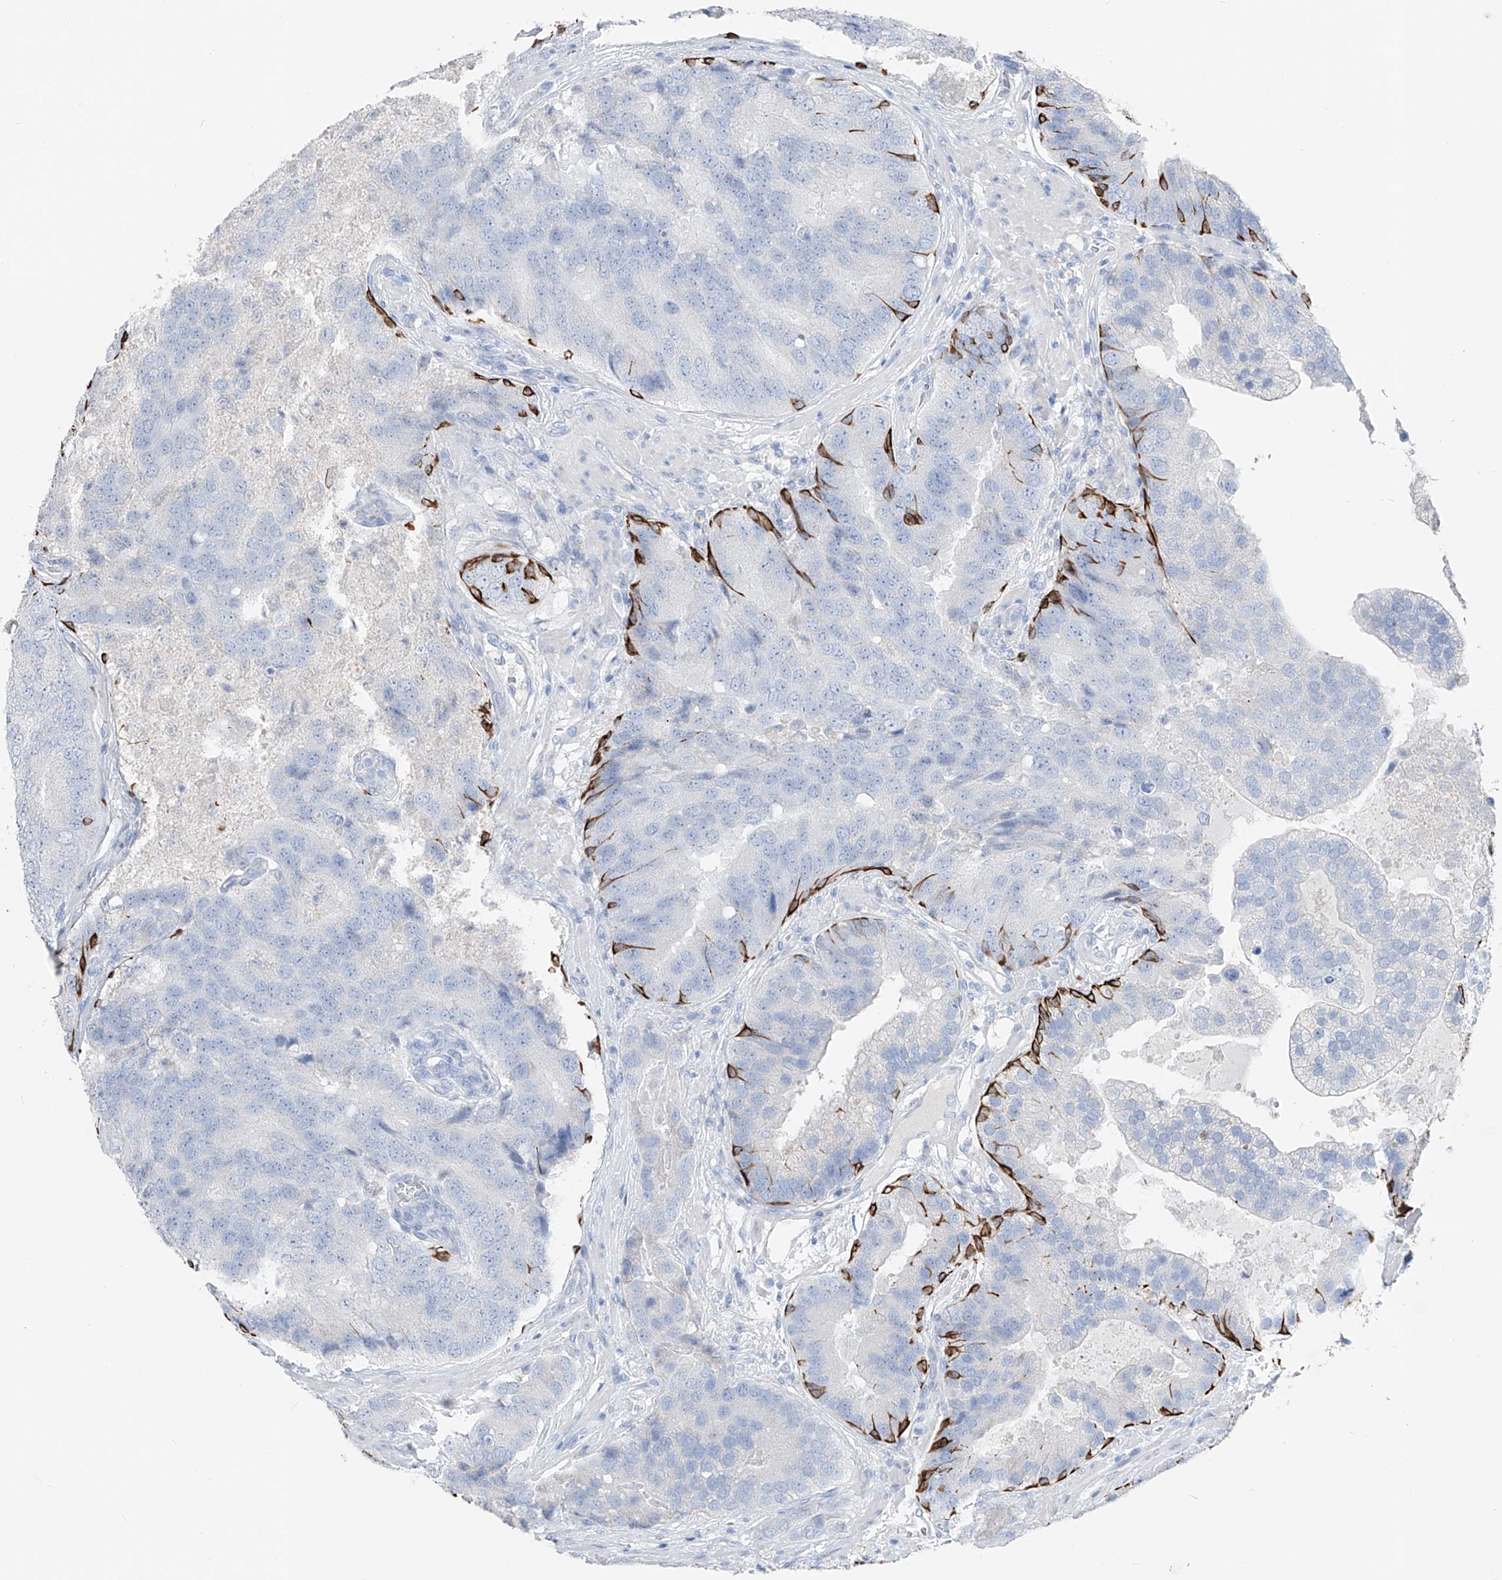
{"staining": {"intensity": "negative", "quantity": "none", "location": "none"}, "tissue": "prostate cancer", "cell_type": "Tumor cells", "image_type": "cancer", "snomed": [{"axis": "morphology", "description": "Adenocarcinoma, High grade"}, {"axis": "topography", "description": "Prostate"}], "caption": "An image of prostate cancer stained for a protein exhibits no brown staining in tumor cells. (DAB (3,3'-diaminobenzidine) immunohistochemistry, high magnification).", "gene": "FRS3", "patient": {"sex": "male", "age": 70}}